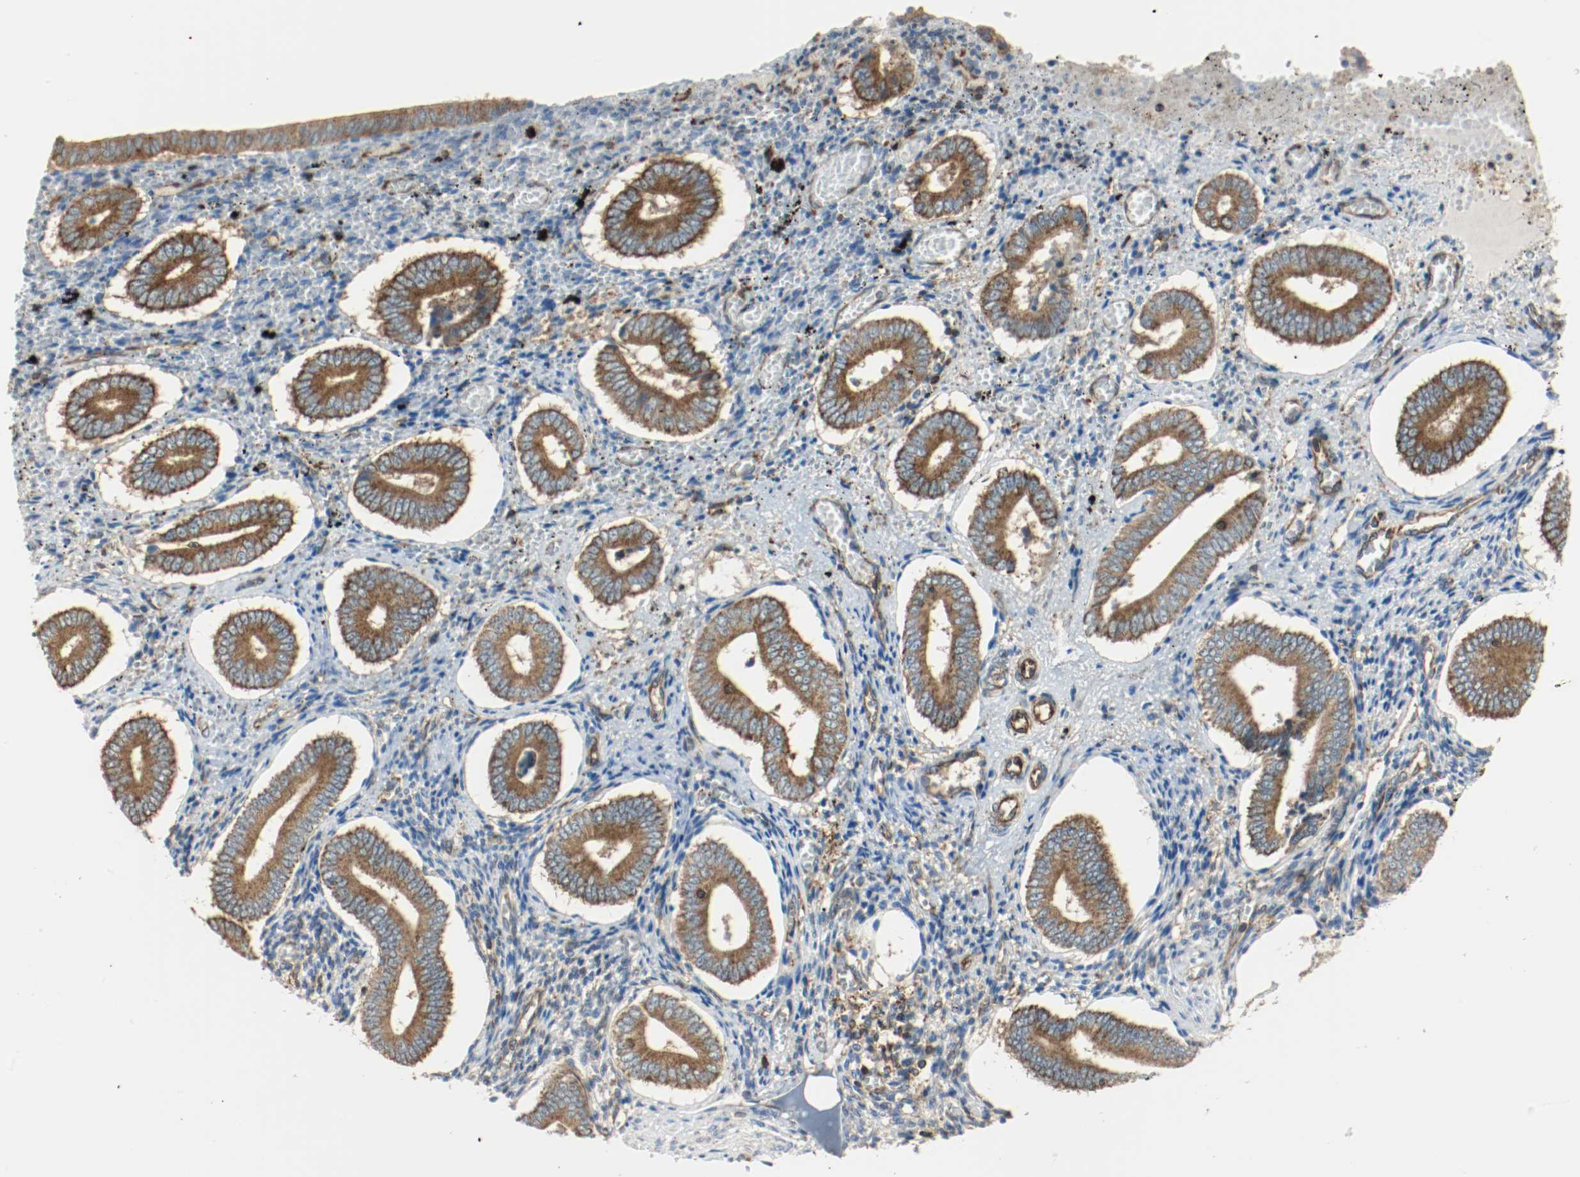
{"staining": {"intensity": "moderate", "quantity": "25%-75%", "location": "cytoplasmic/membranous"}, "tissue": "endometrium", "cell_type": "Cells in endometrial stroma", "image_type": "normal", "snomed": [{"axis": "morphology", "description": "Normal tissue, NOS"}, {"axis": "topography", "description": "Endometrium"}], "caption": "The immunohistochemical stain labels moderate cytoplasmic/membranous positivity in cells in endometrial stroma of normal endometrium.", "gene": "PLCG1", "patient": {"sex": "female", "age": 42}}